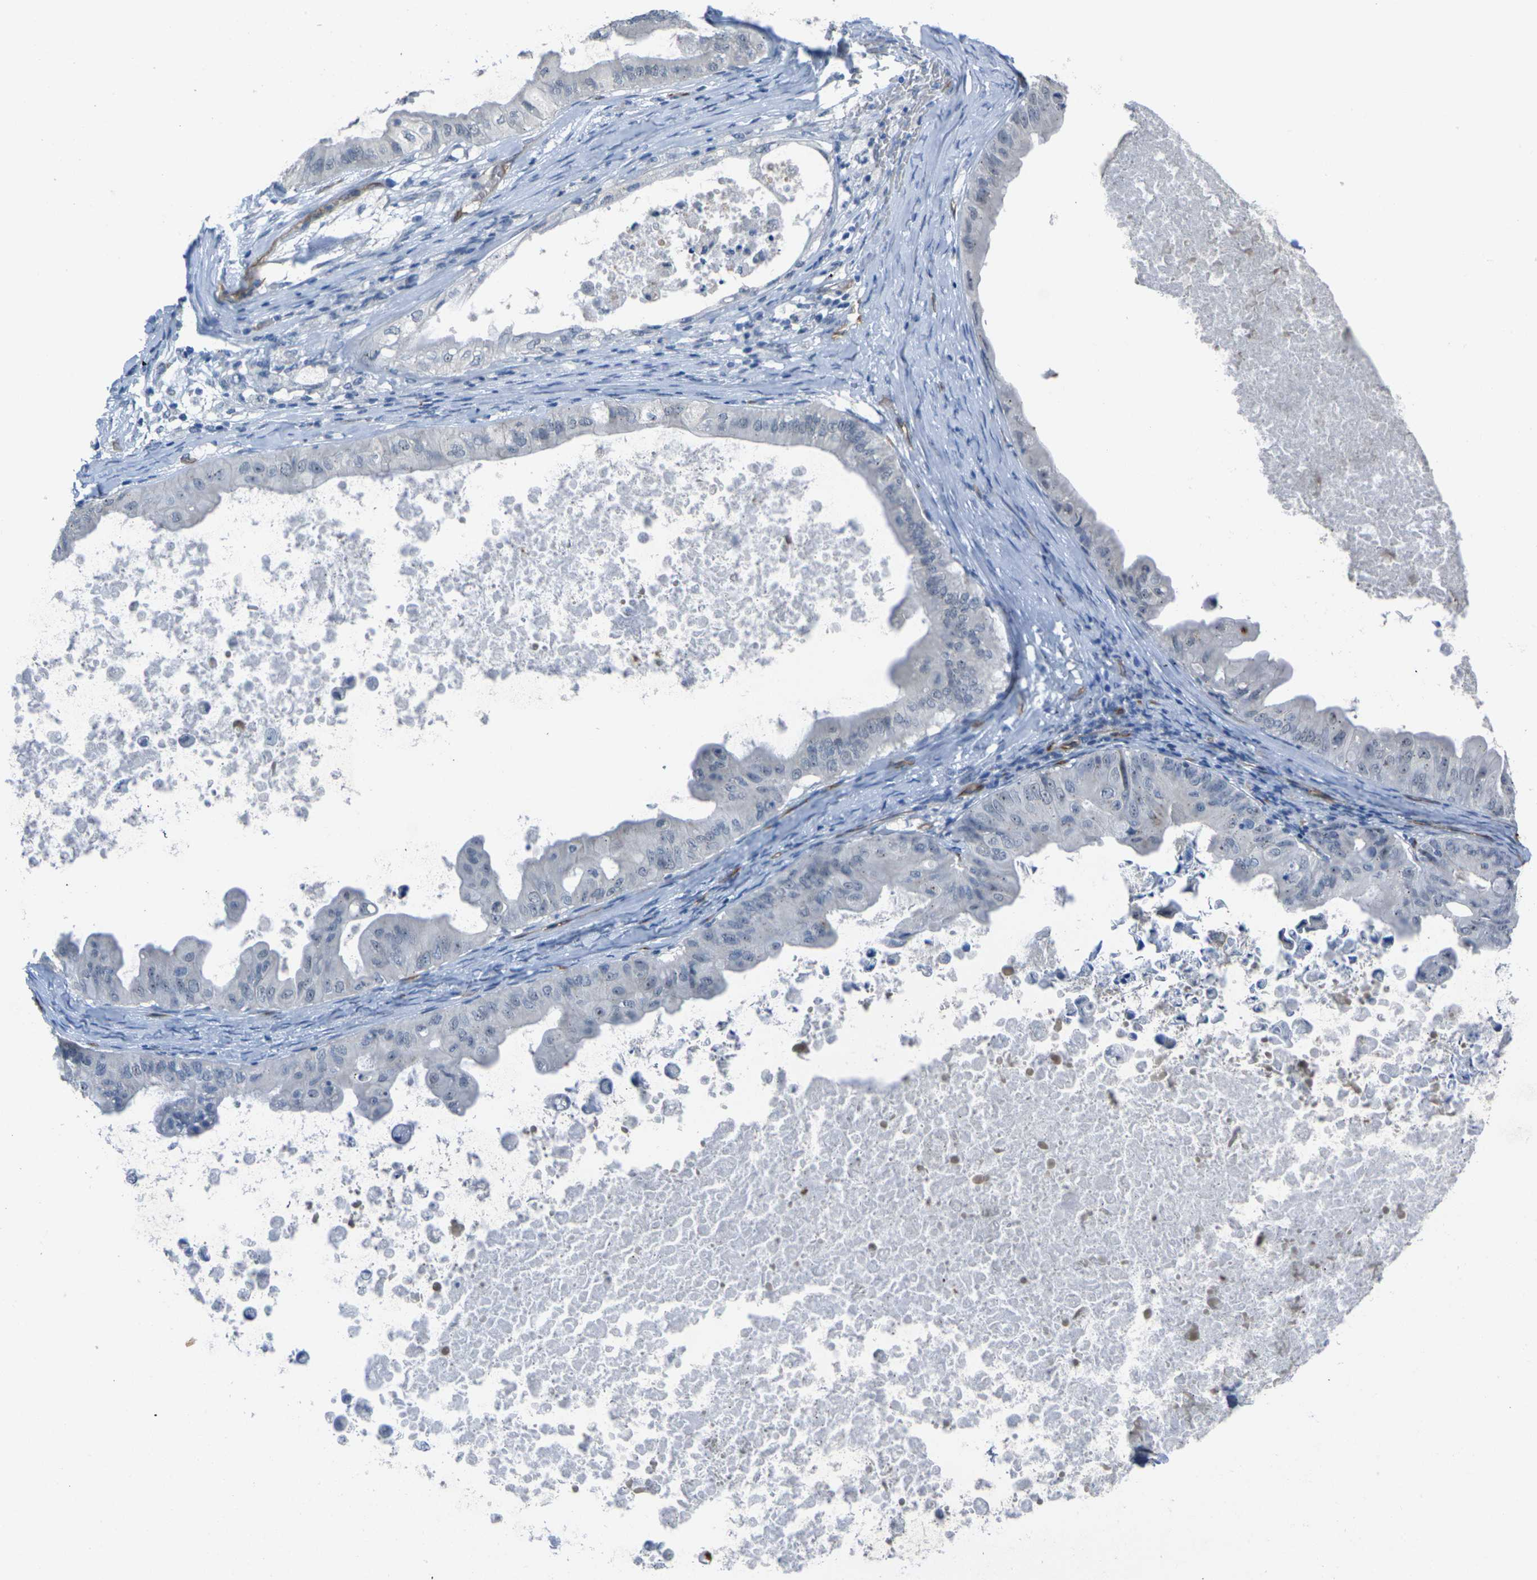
{"staining": {"intensity": "negative", "quantity": "none", "location": "none"}, "tissue": "ovarian cancer", "cell_type": "Tumor cells", "image_type": "cancer", "snomed": [{"axis": "morphology", "description": "Cystadenocarcinoma, mucinous, NOS"}, {"axis": "topography", "description": "Ovary"}], "caption": "Protein analysis of ovarian cancer exhibits no significant positivity in tumor cells.", "gene": "HSPA12B", "patient": {"sex": "female", "age": 37}}